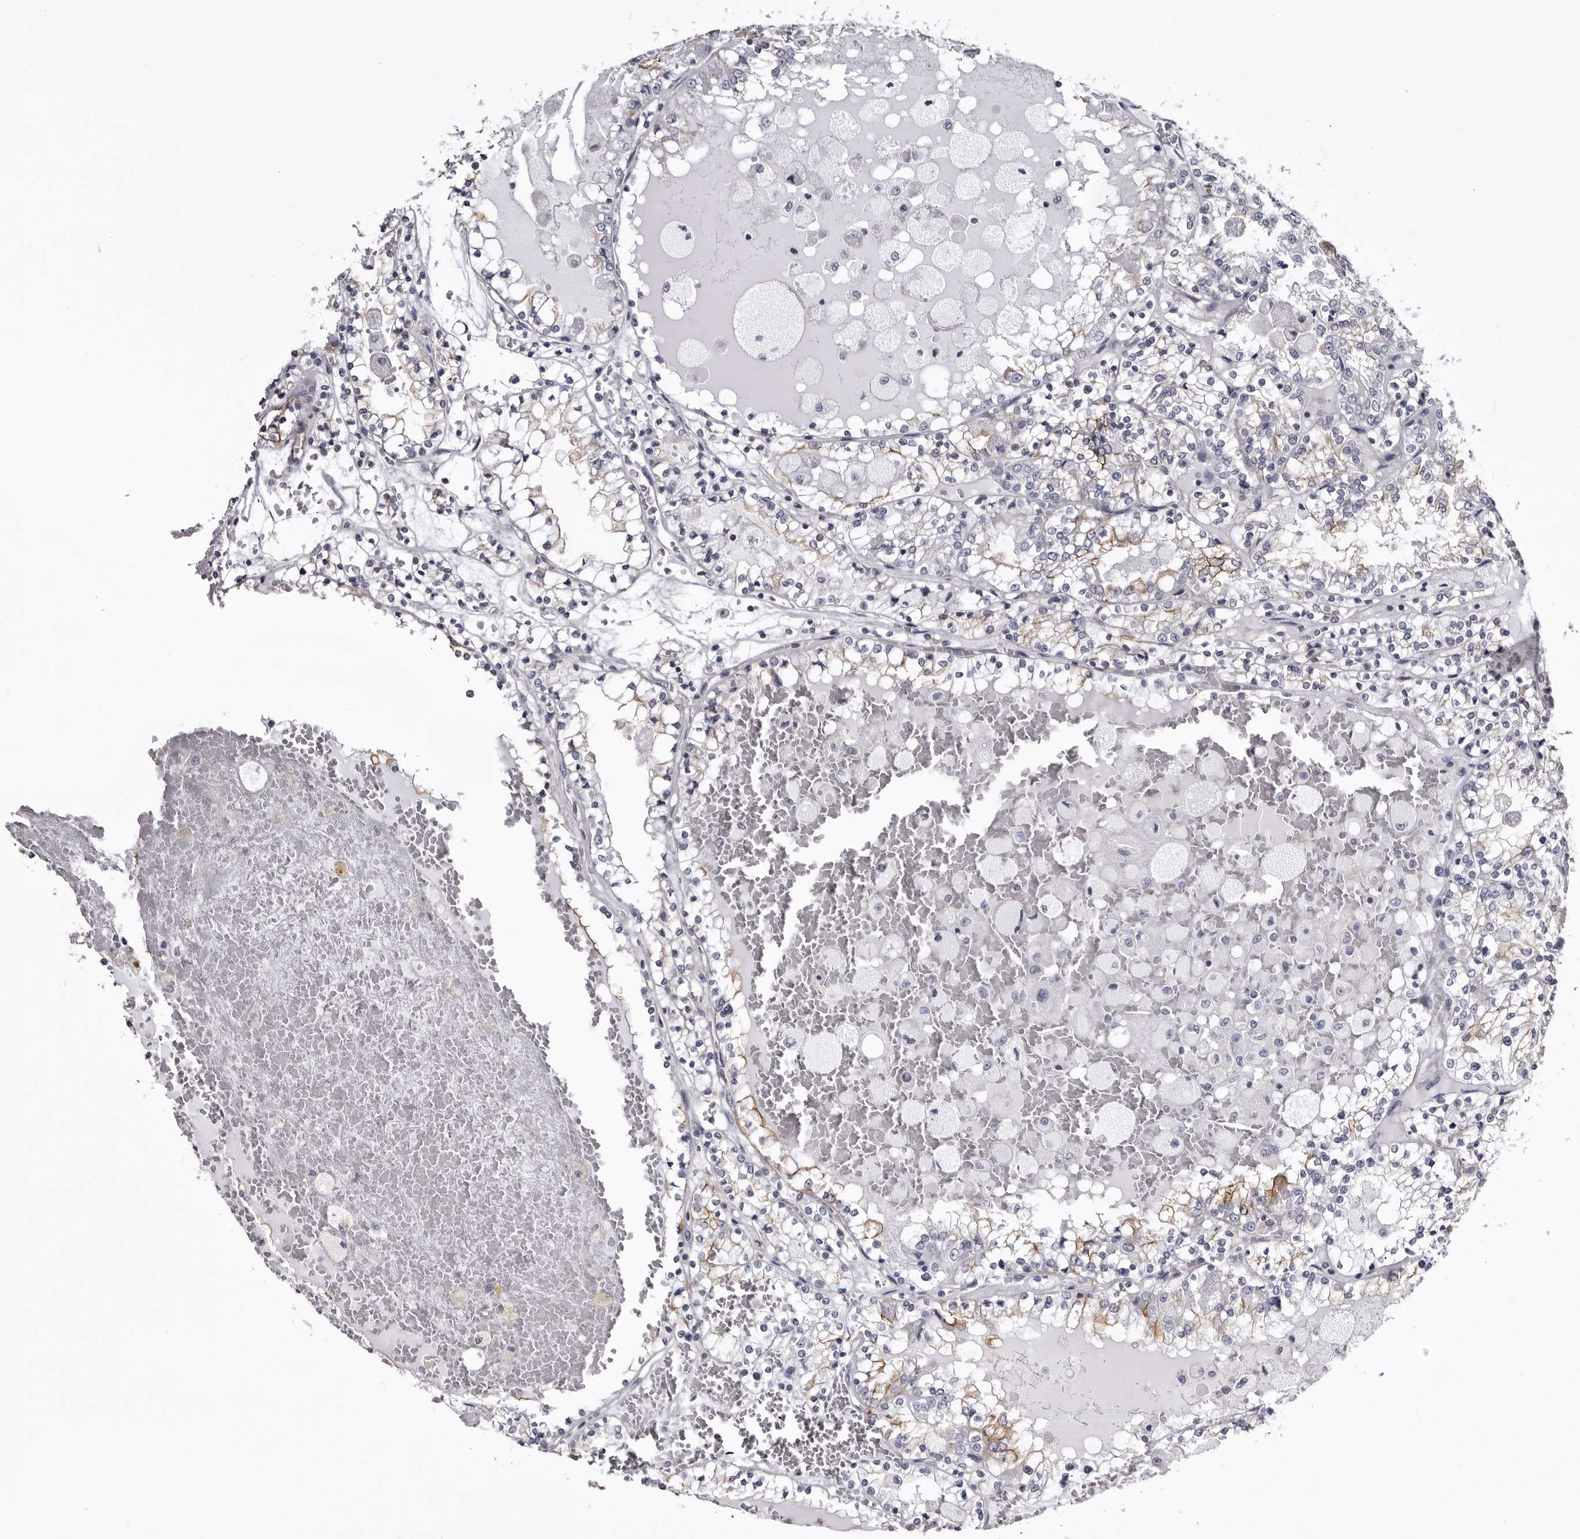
{"staining": {"intensity": "negative", "quantity": "none", "location": "none"}, "tissue": "renal cancer", "cell_type": "Tumor cells", "image_type": "cancer", "snomed": [{"axis": "morphology", "description": "Adenocarcinoma, NOS"}, {"axis": "topography", "description": "Kidney"}], "caption": "Renal cancer (adenocarcinoma) was stained to show a protein in brown. There is no significant expression in tumor cells.", "gene": "LAD1", "patient": {"sex": "female", "age": 56}}